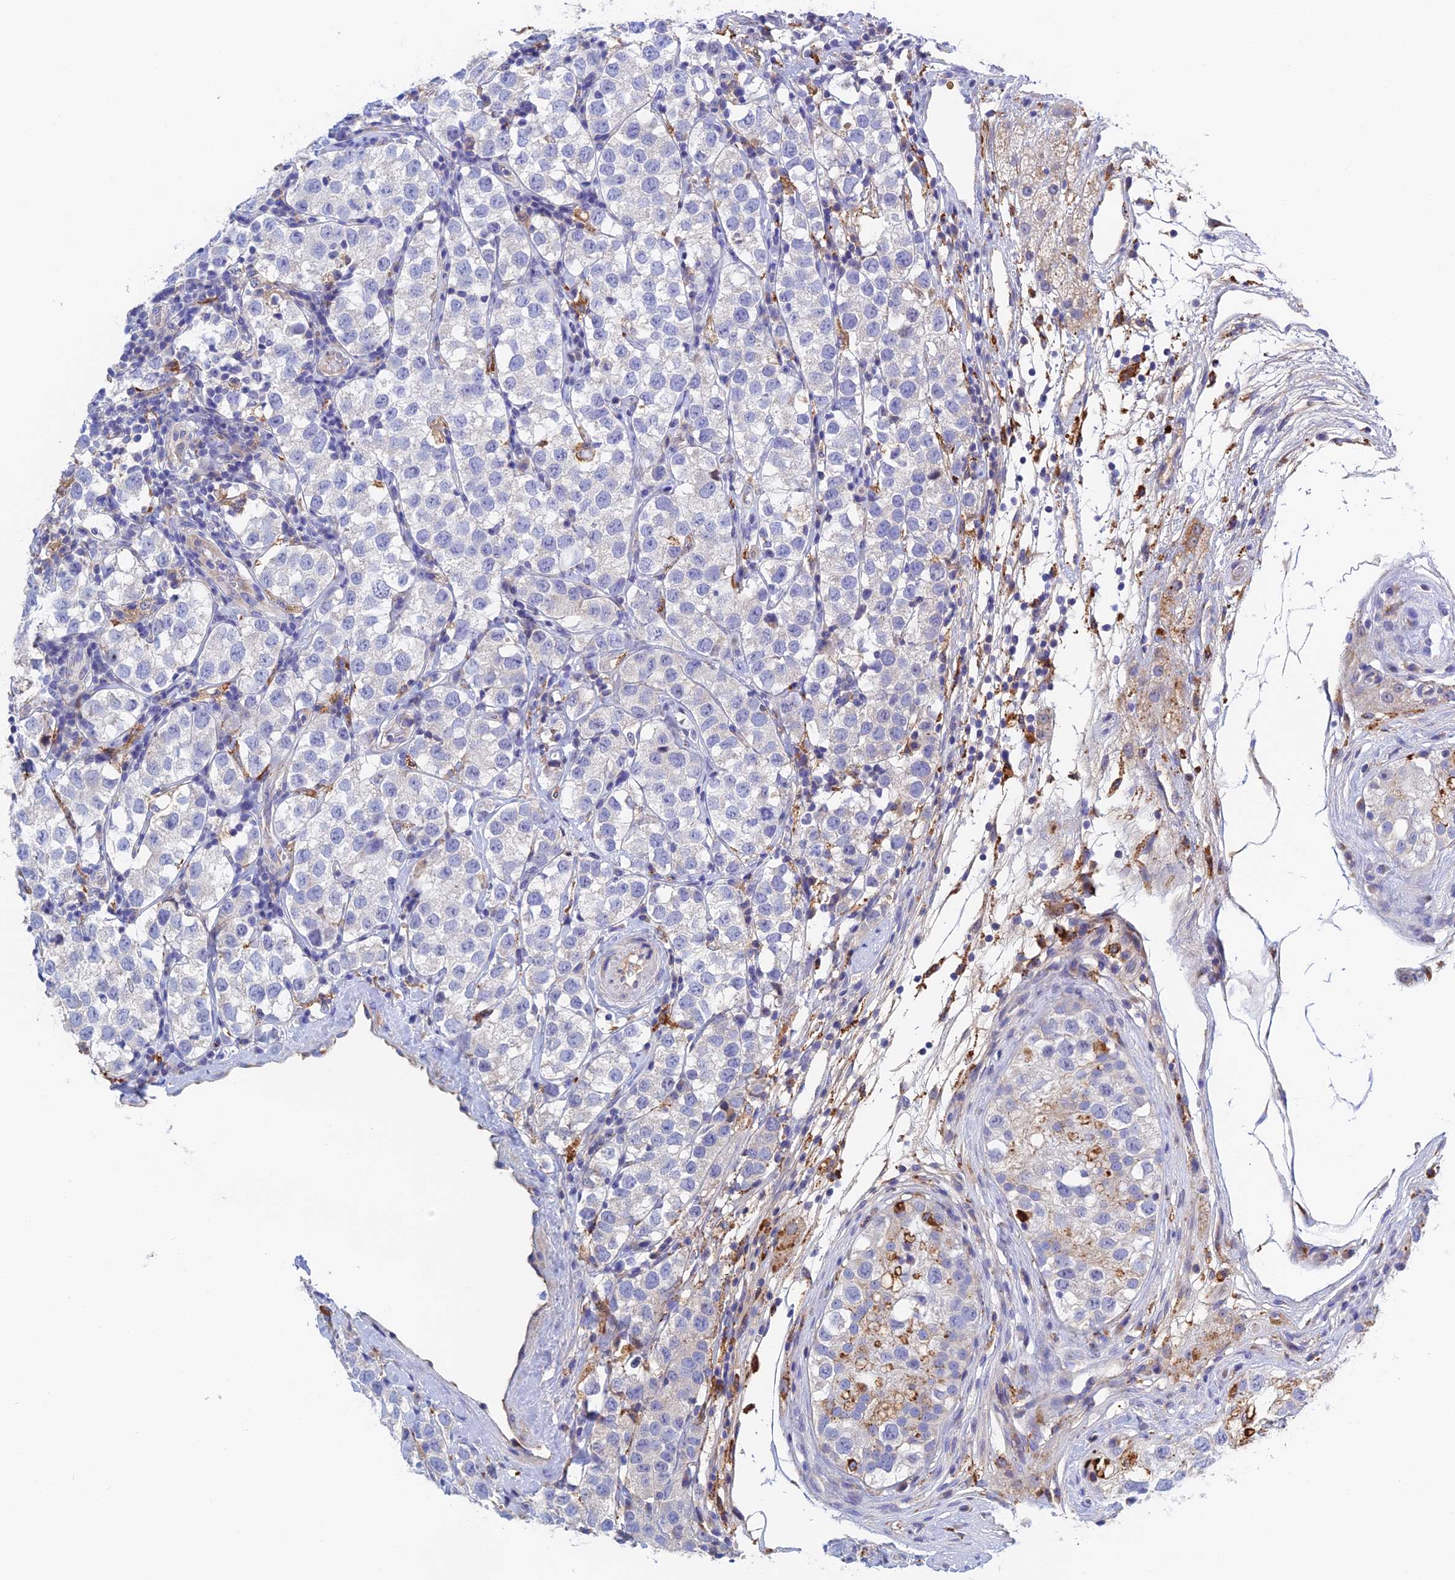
{"staining": {"intensity": "negative", "quantity": "none", "location": "none"}, "tissue": "testis cancer", "cell_type": "Tumor cells", "image_type": "cancer", "snomed": [{"axis": "morphology", "description": "Seminoma, NOS"}, {"axis": "topography", "description": "Testis"}], "caption": "High magnification brightfield microscopy of testis seminoma stained with DAB (3,3'-diaminobenzidine) (brown) and counterstained with hematoxylin (blue): tumor cells show no significant staining.", "gene": "RPGRIP1L", "patient": {"sex": "male", "age": 34}}